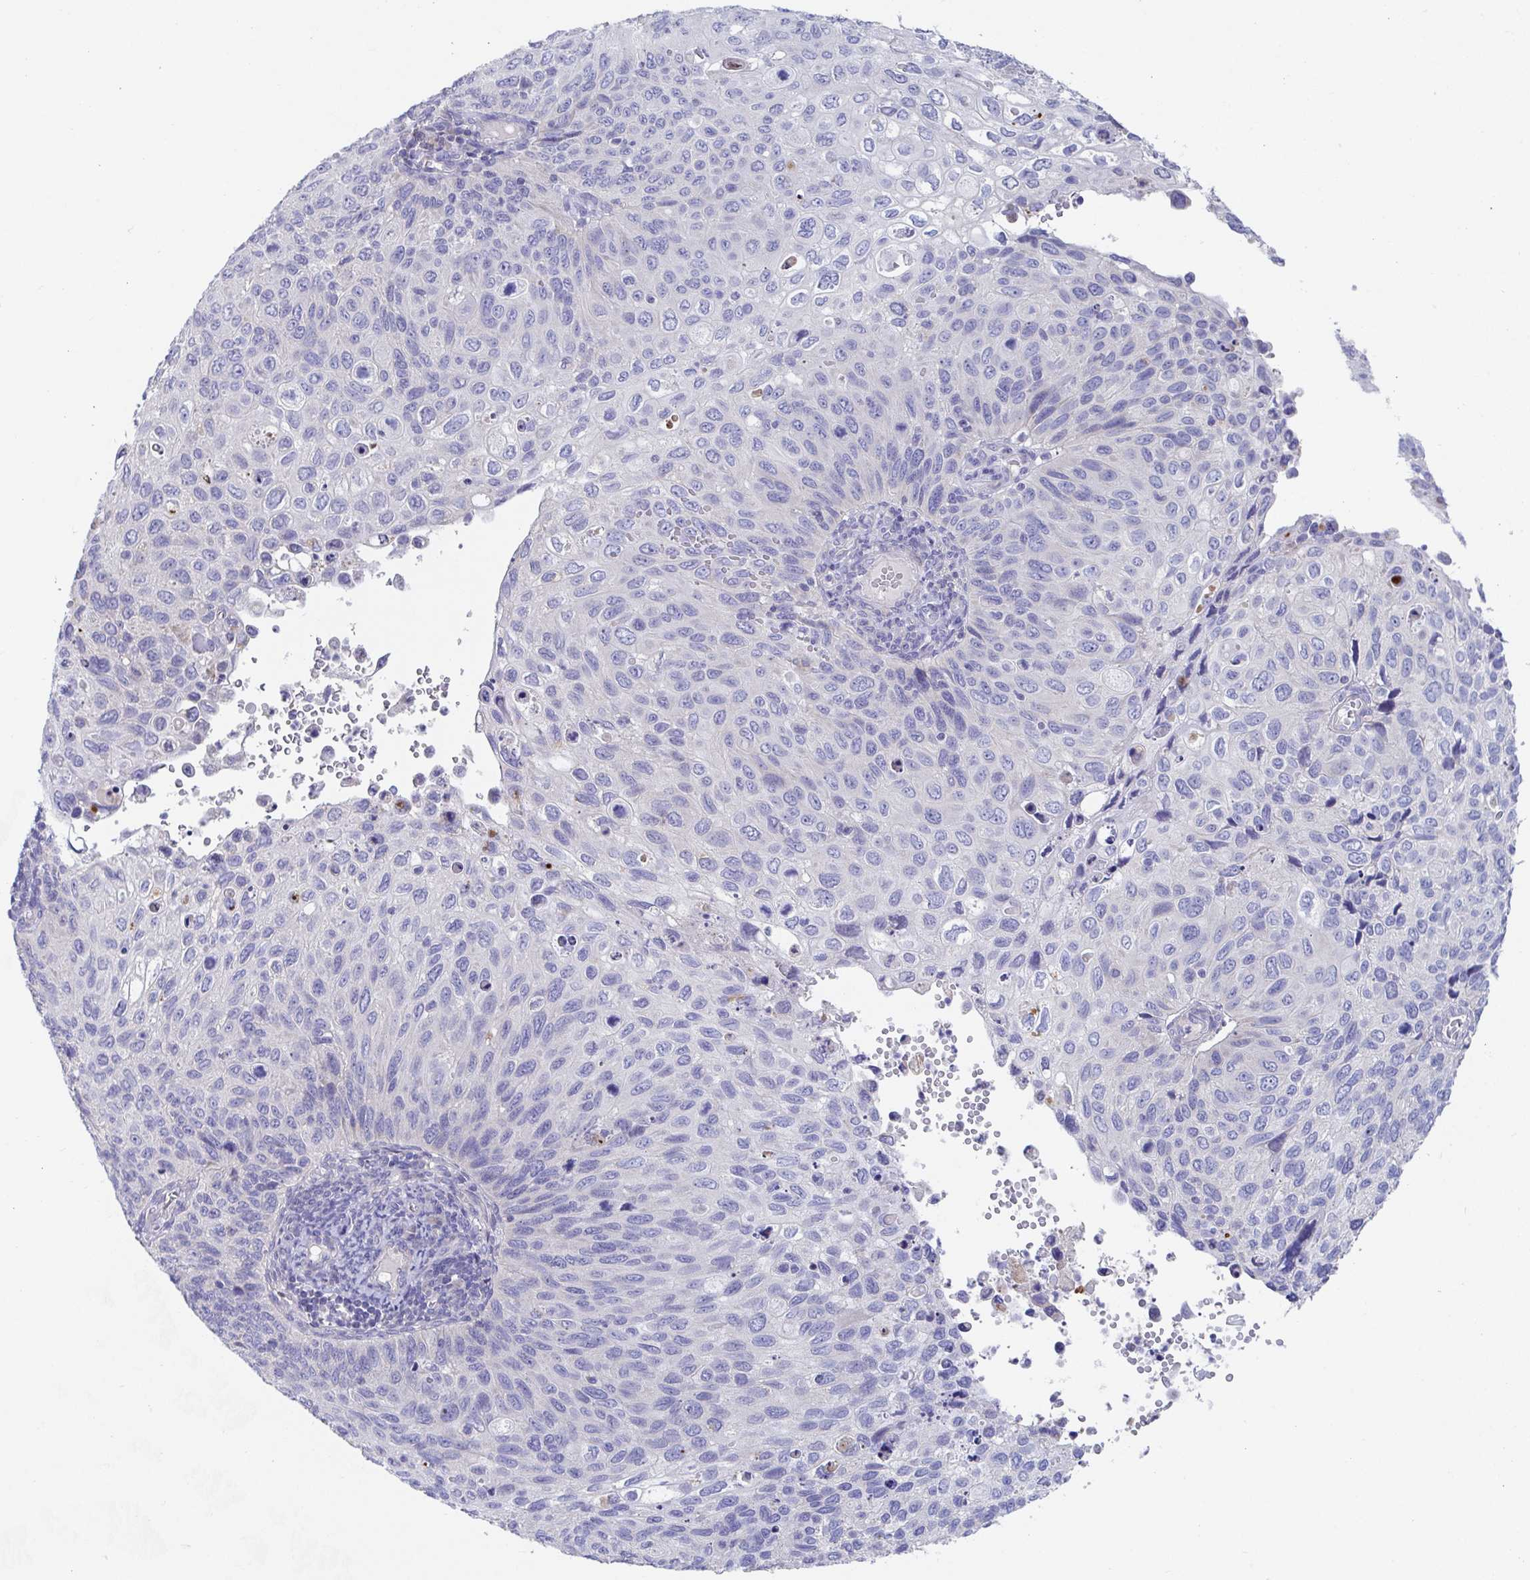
{"staining": {"intensity": "negative", "quantity": "none", "location": "none"}, "tissue": "cervical cancer", "cell_type": "Tumor cells", "image_type": "cancer", "snomed": [{"axis": "morphology", "description": "Squamous cell carcinoma, NOS"}, {"axis": "topography", "description": "Cervix"}], "caption": "A high-resolution micrograph shows immunohistochemistry (IHC) staining of cervical cancer (squamous cell carcinoma), which reveals no significant staining in tumor cells.", "gene": "ZNF561", "patient": {"sex": "female", "age": 70}}